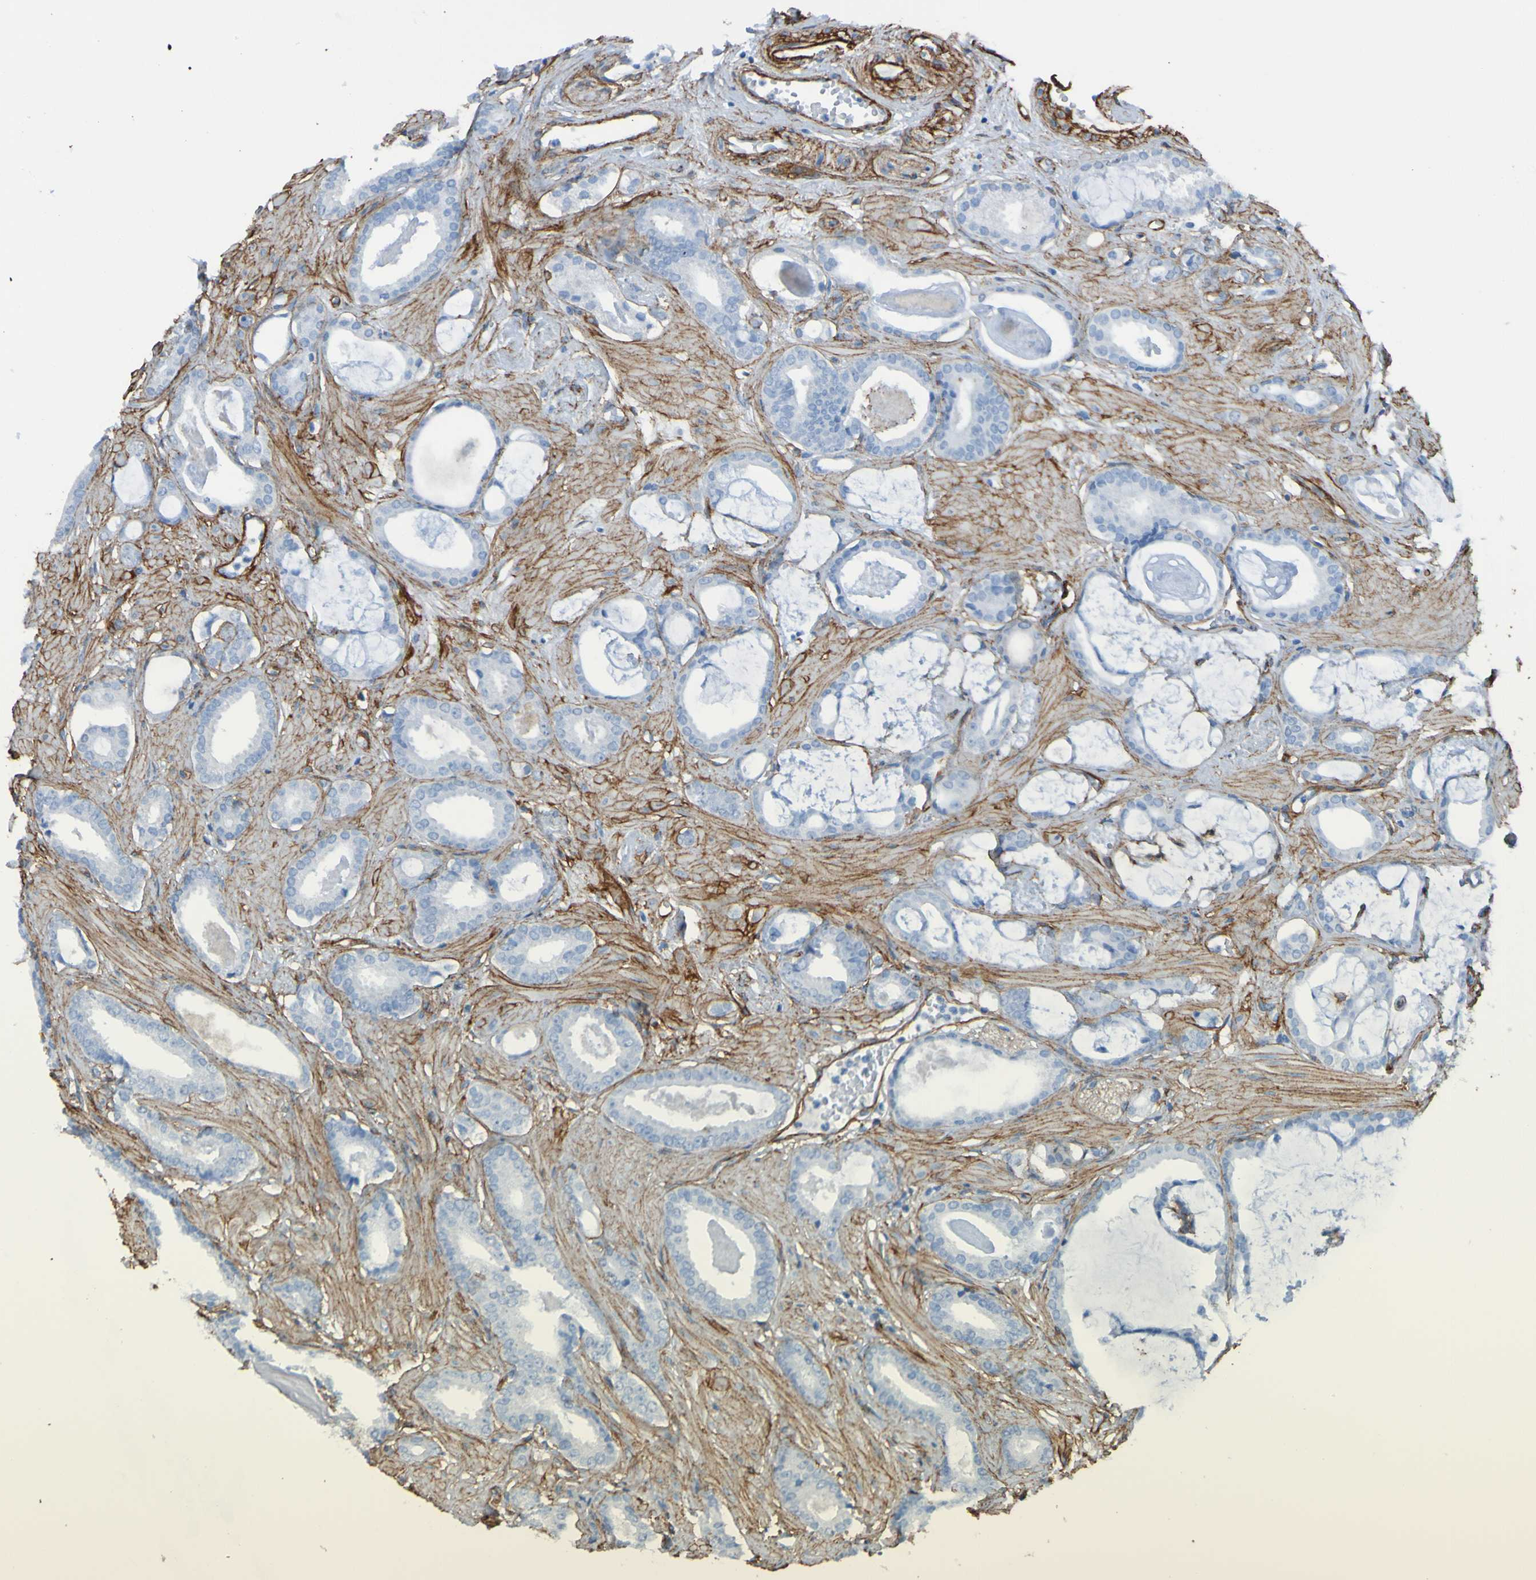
{"staining": {"intensity": "negative", "quantity": "none", "location": "none"}, "tissue": "prostate cancer", "cell_type": "Tumor cells", "image_type": "cancer", "snomed": [{"axis": "morphology", "description": "Adenocarcinoma, Low grade"}, {"axis": "topography", "description": "Prostate"}], "caption": "Tumor cells are negative for protein expression in human prostate cancer.", "gene": "COL4A2", "patient": {"sex": "male", "age": 53}}